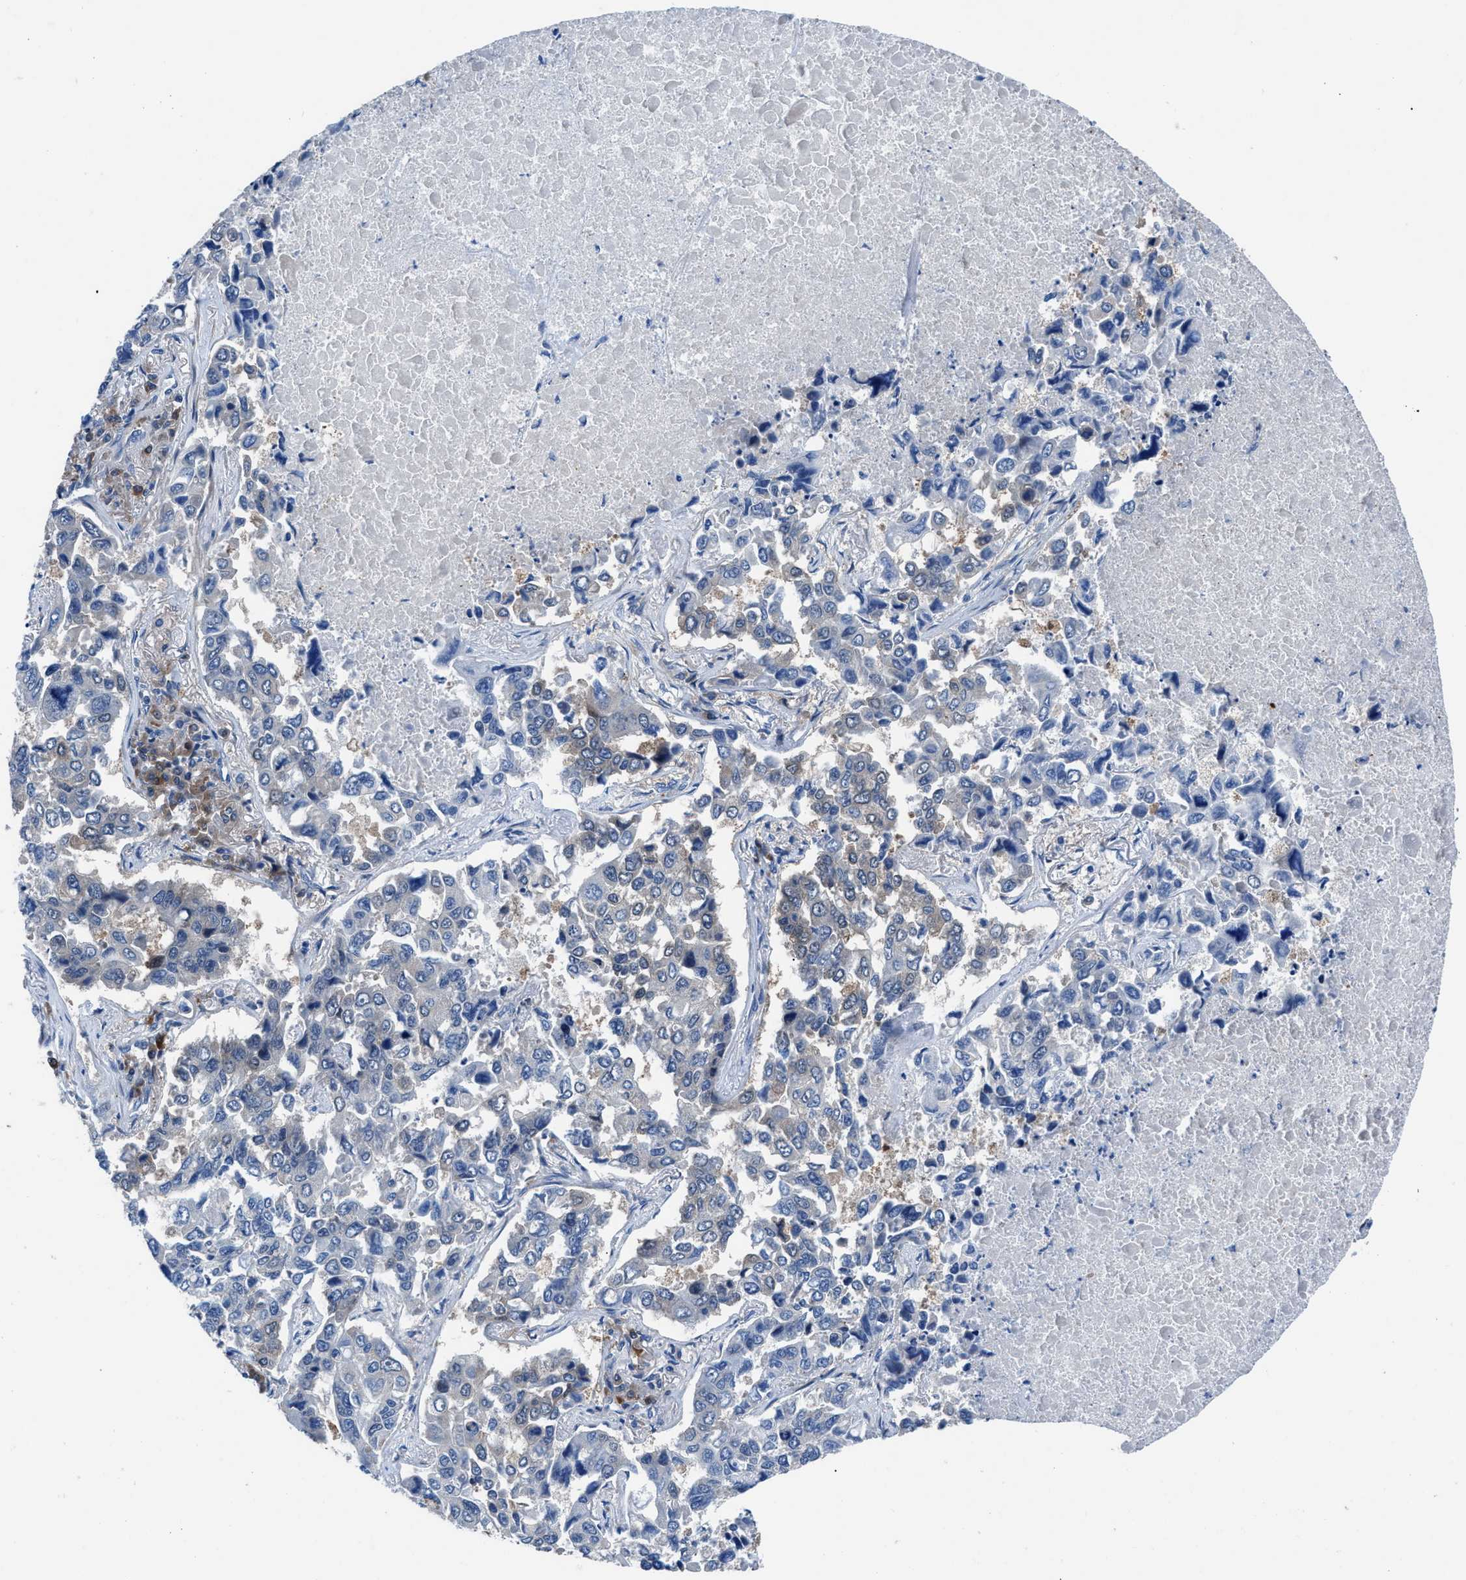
{"staining": {"intensity": "negative", "quantity": "none", "location": "none"}, "tissue": "lung cancer", "cell_type": "Tumor cells", "image_type": "cancer", "snomed": [{"axis": "morphology", "description": "Adenocarcinoma, NOS"}, {"axis": "topography", "description": "Lung"}], "caption": "Lung adenocarcinoma stained for a protein using immunohistochemistry exhibits no staining tumor cells.", "gene": "UAP1", "patient": {"sex": "male", "age": 64}}